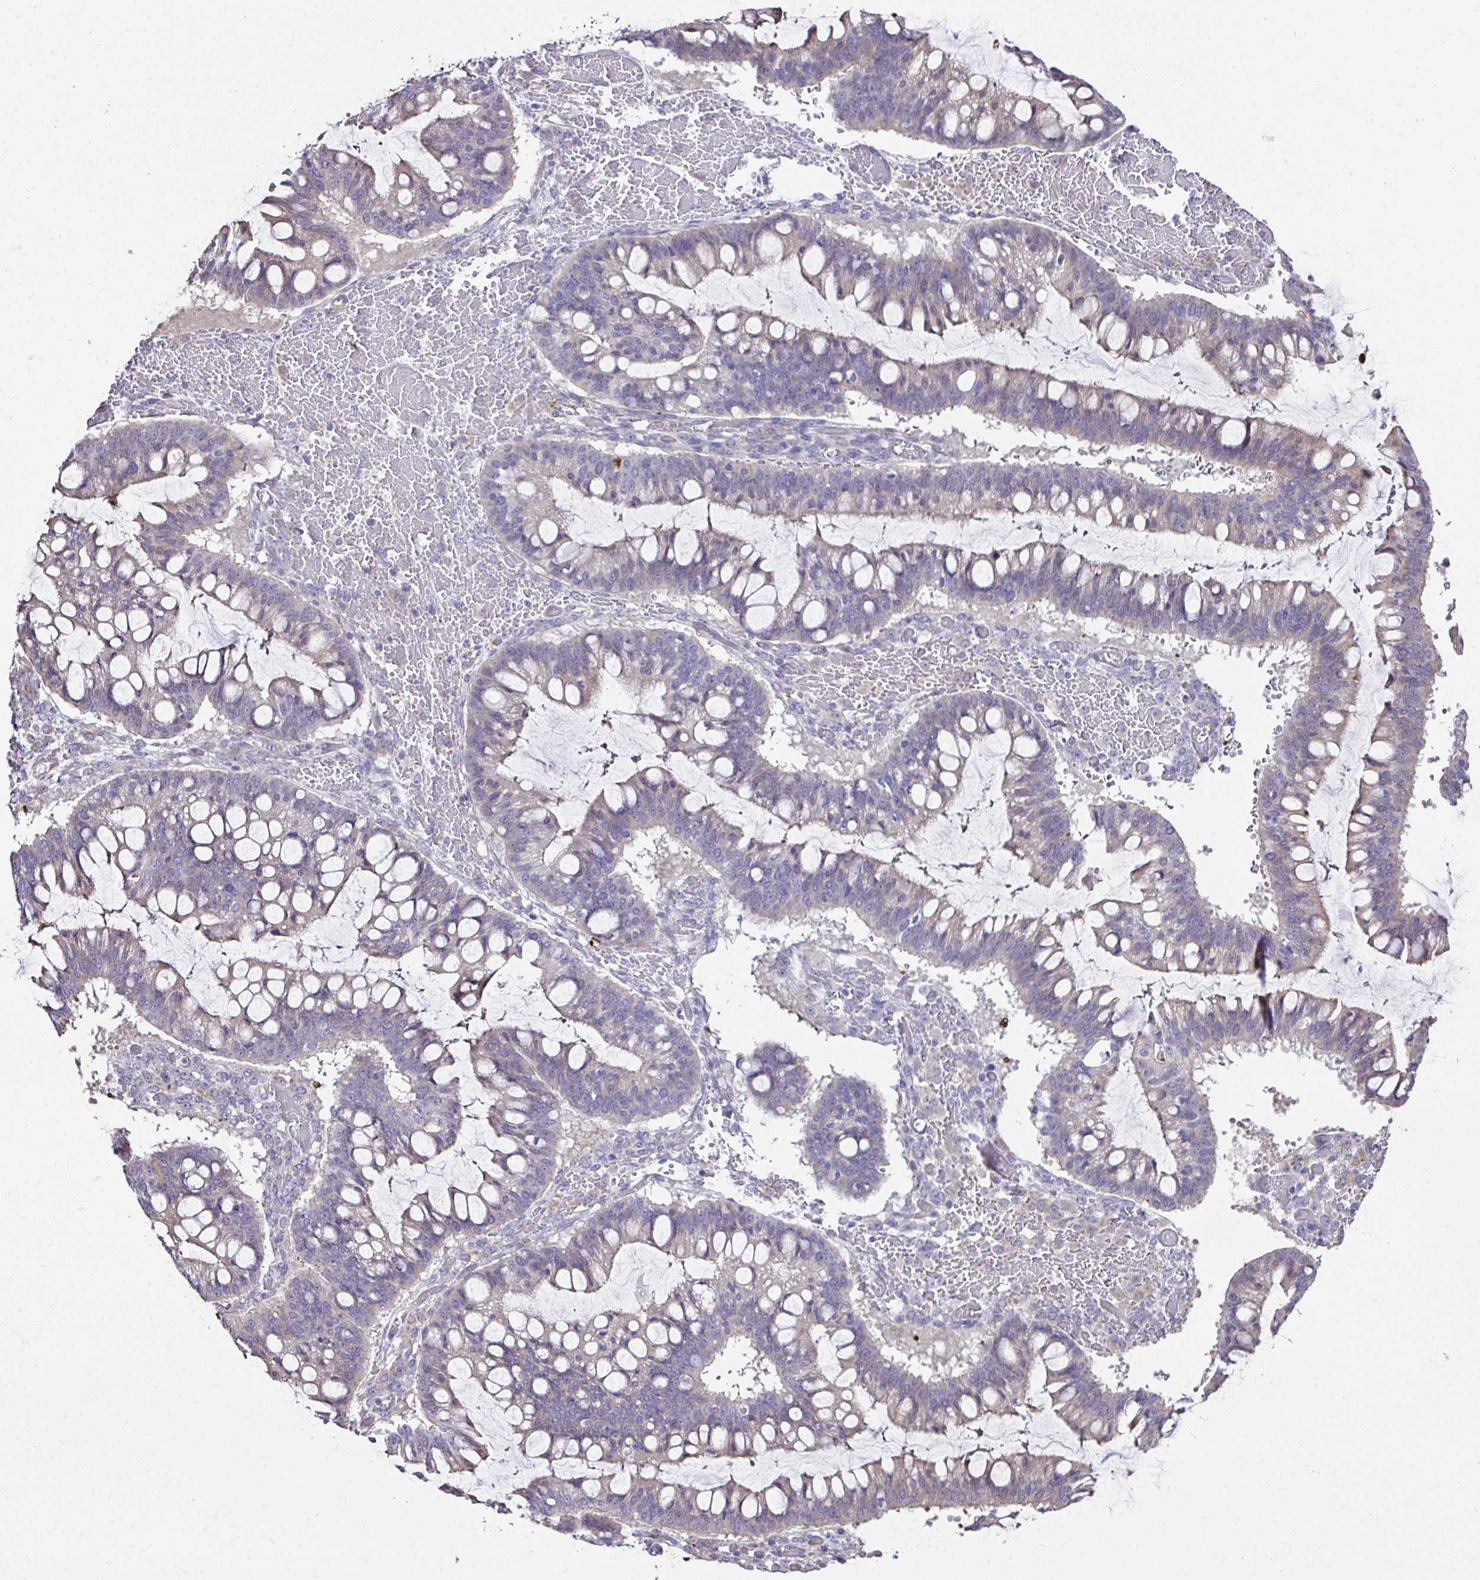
{"staining": {"intensity": "negative", "quantity": "none", "location": "none"}, "tissue": "ovarian cancer", "cell_type": "Tumor cells", "image_type": "cancer", "snomed": [{"axis": "morphology", "description": "Cystadenocarcinoma, mucinous, NOS"}, {"axis": "topography", "description": "Ovary"}], "caption": "This is an immunohistochemistry (IHC) histopathology image of ovarian cancer (mucinous cystadenocarcinoma). There is no expression in tumor cells.", "gene": "CCDC85C", "patient": {"sex": "female", "age": 73}}